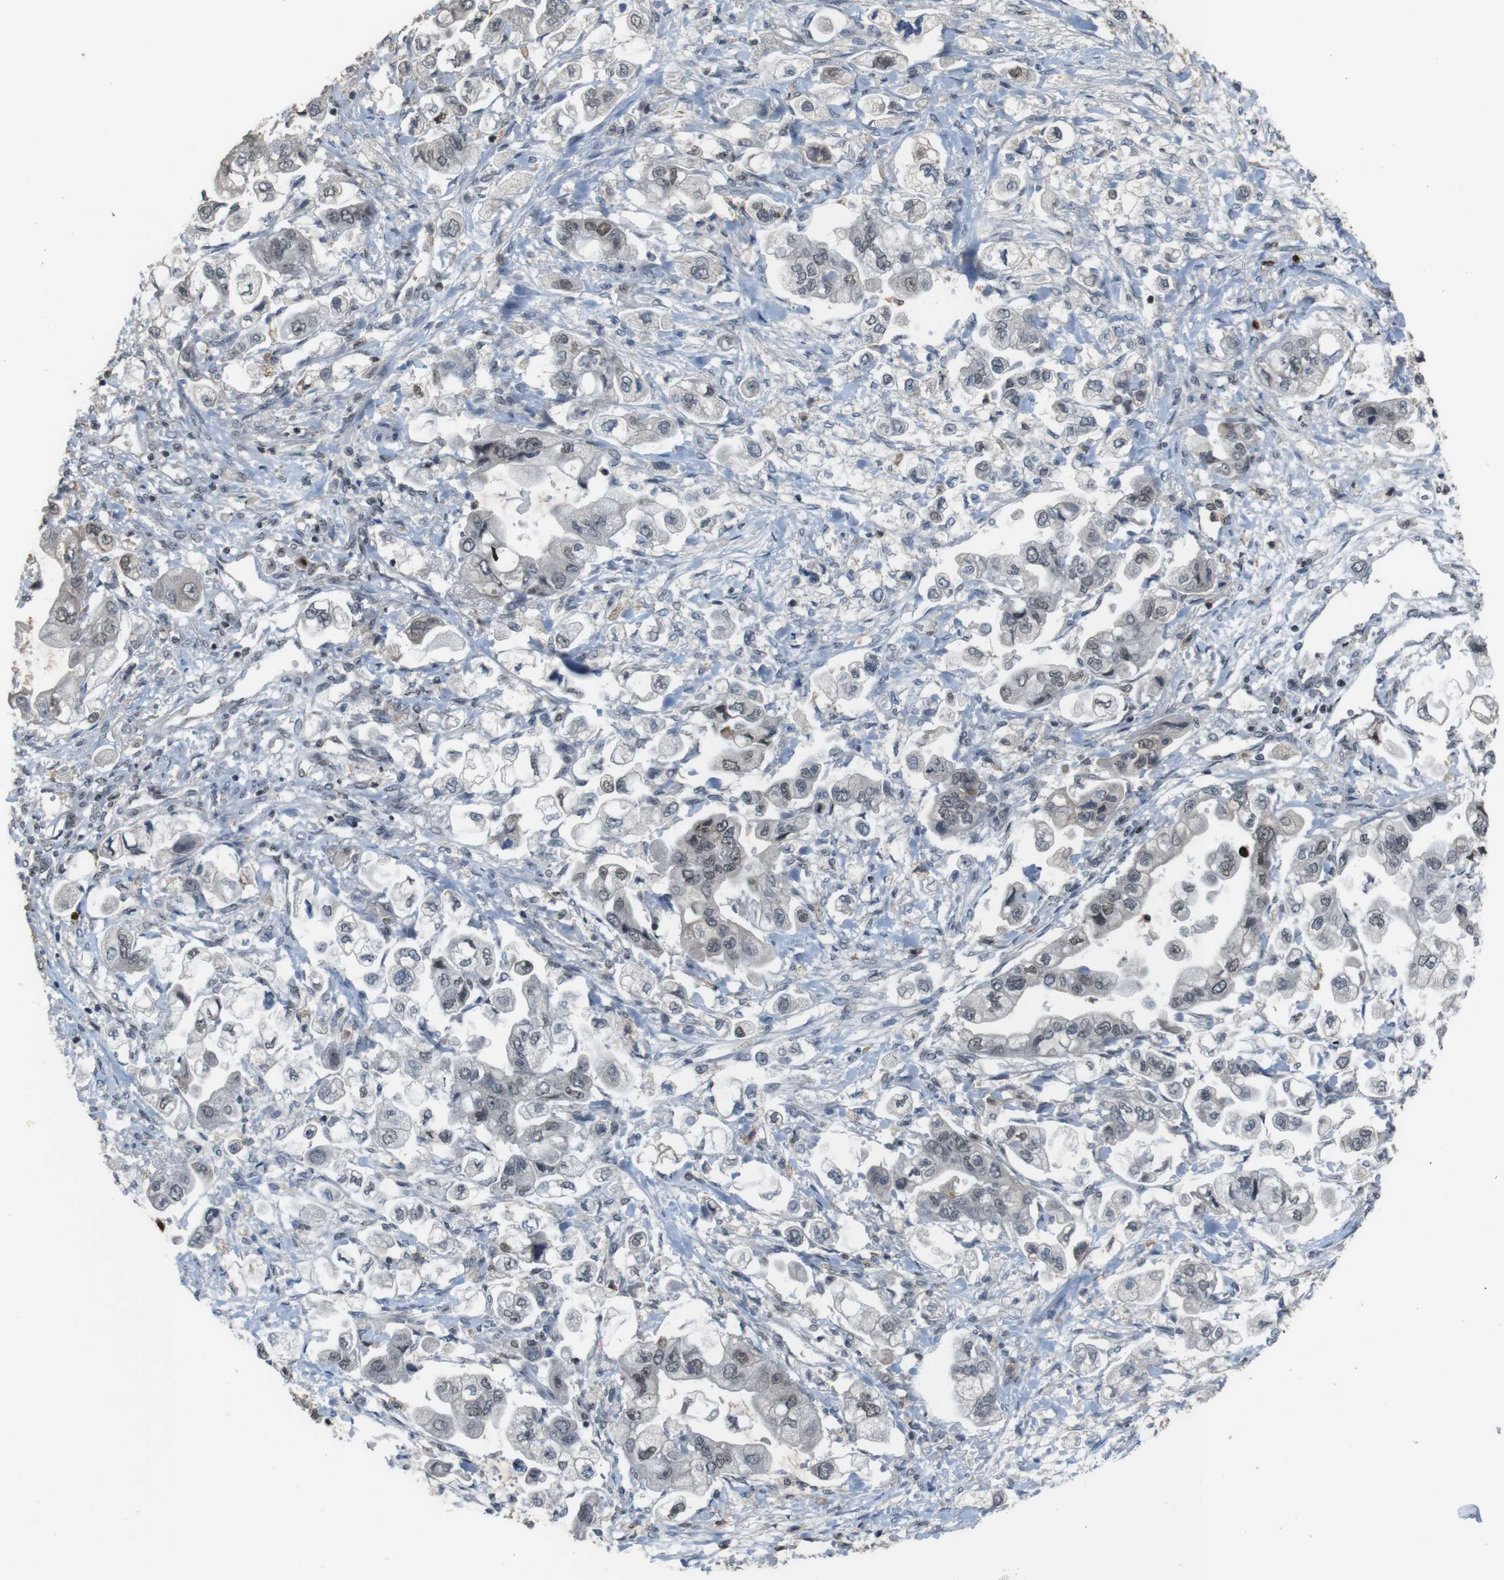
{"staining": {"intensity": "weak", "quantity": "25%-75%", "location": "nuclear"}, "tissue": "stomach cancer", "cell_type": "Tumor cells", "image_type": "cancer", "snomed": [{"axis": "morphology", "description": "Normal tissue, NOS"}, {"axis": "morphology", "description": "Adenocarcinoma, NOS"}, {"axis": "topography", "description": "Stomach"}], "caption": "Protein analysis of stomach cancer tissue demonstrates weak nuclear positivity in about 25%-75% of tumor cells. (brown staining indicates protein expression, while blue staining denotes nuclei).", "gene": "SUB1", "patient": {"sex": "male", "age": 62}}